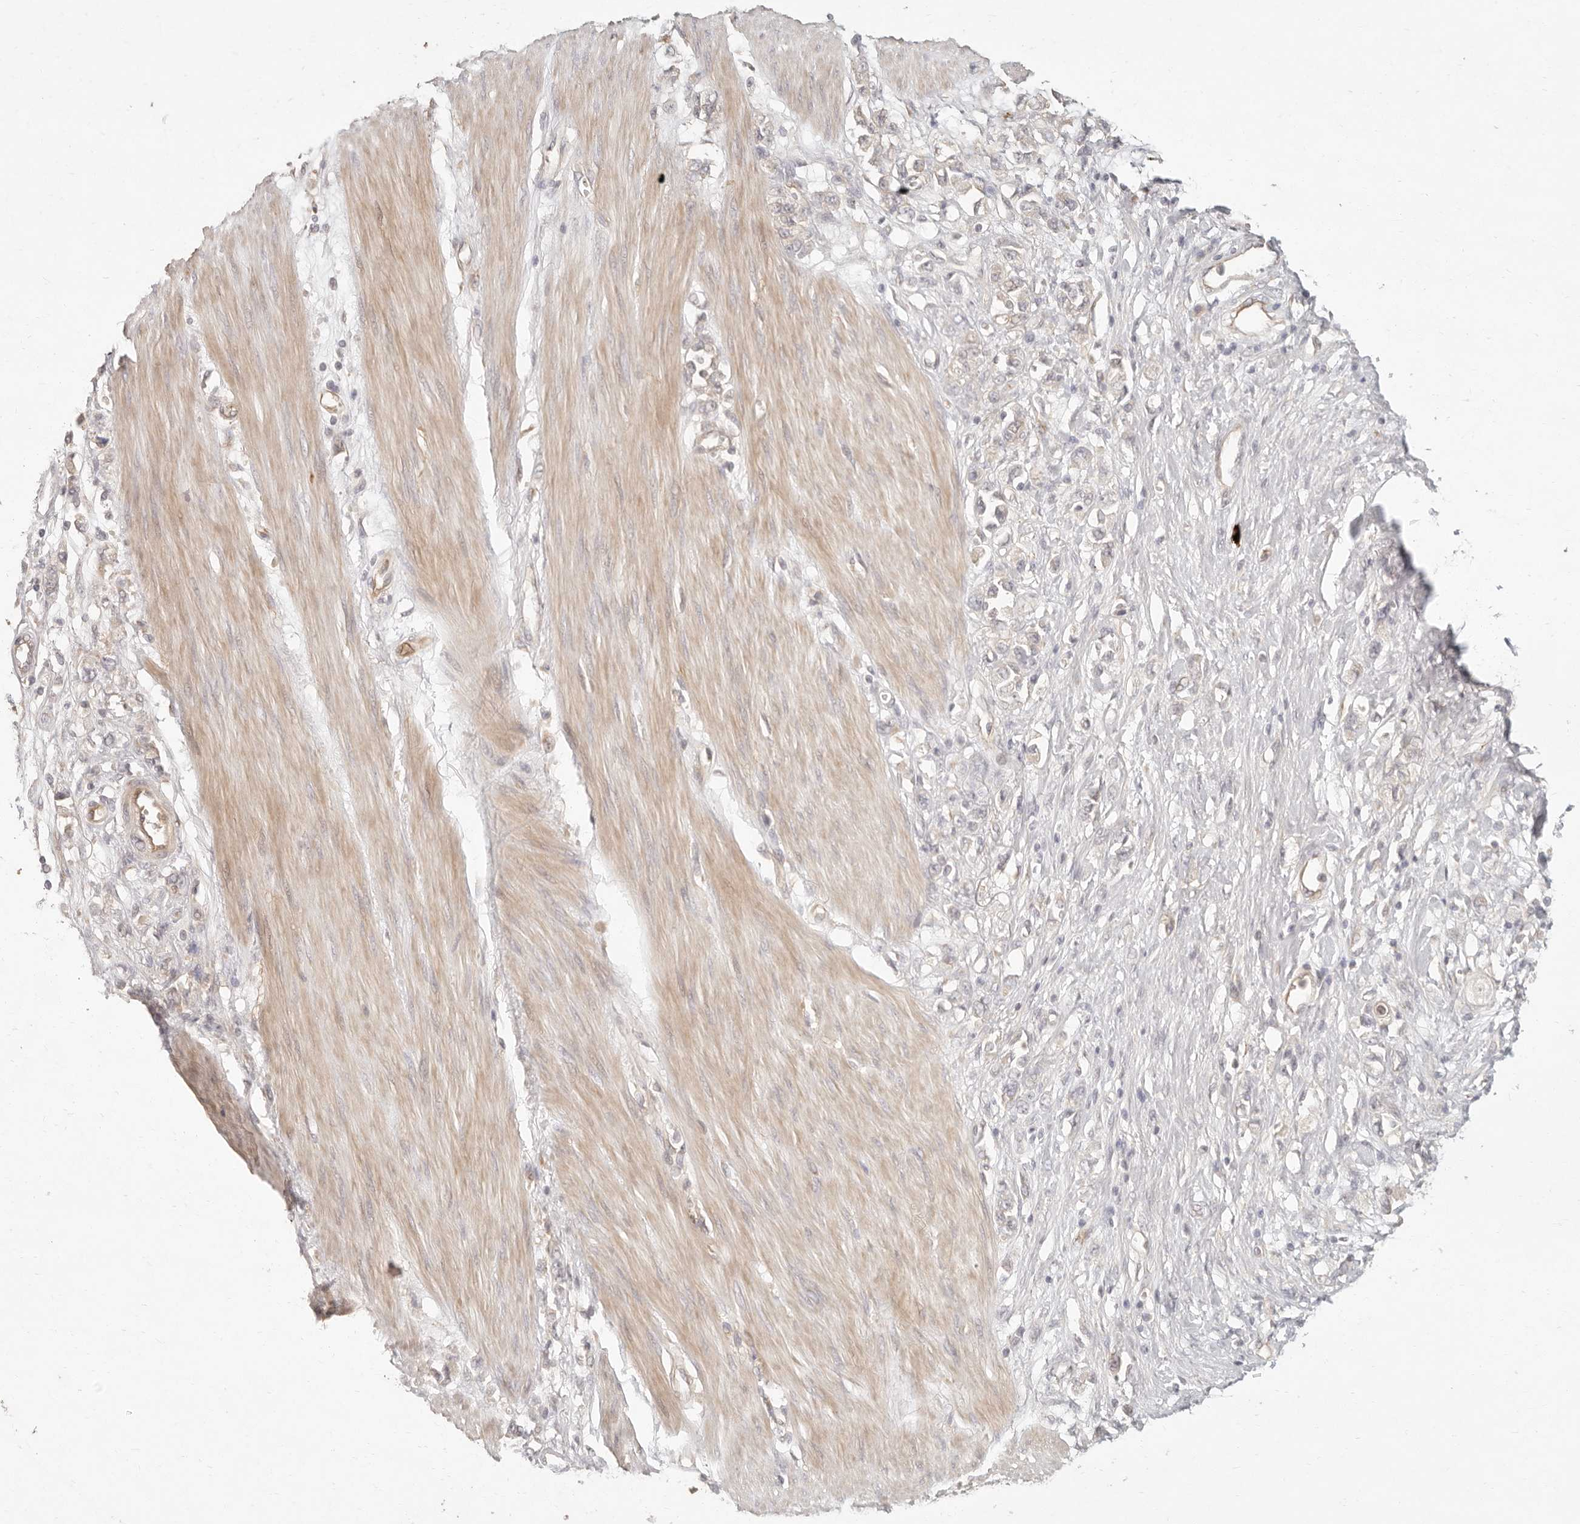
{"staining": {"intensity": "negative", "quantity": "none", "location": "none"}, "tissue": "stomach cancer", "cell_type": "Tumor cells", "image_type": "cancer", "snomed": [{"axis": "morphology", "description": "Adenocarcinoma, NOS"}, {"axis": "topography", "description": "Stomach"}], "caption": "This is an IHC histopathology image of human stomach adenocarcinoma. There is no expression in tumor cells.", "gene": "PPP1R3B", "patient": {"sex": "female", "age": 76}}